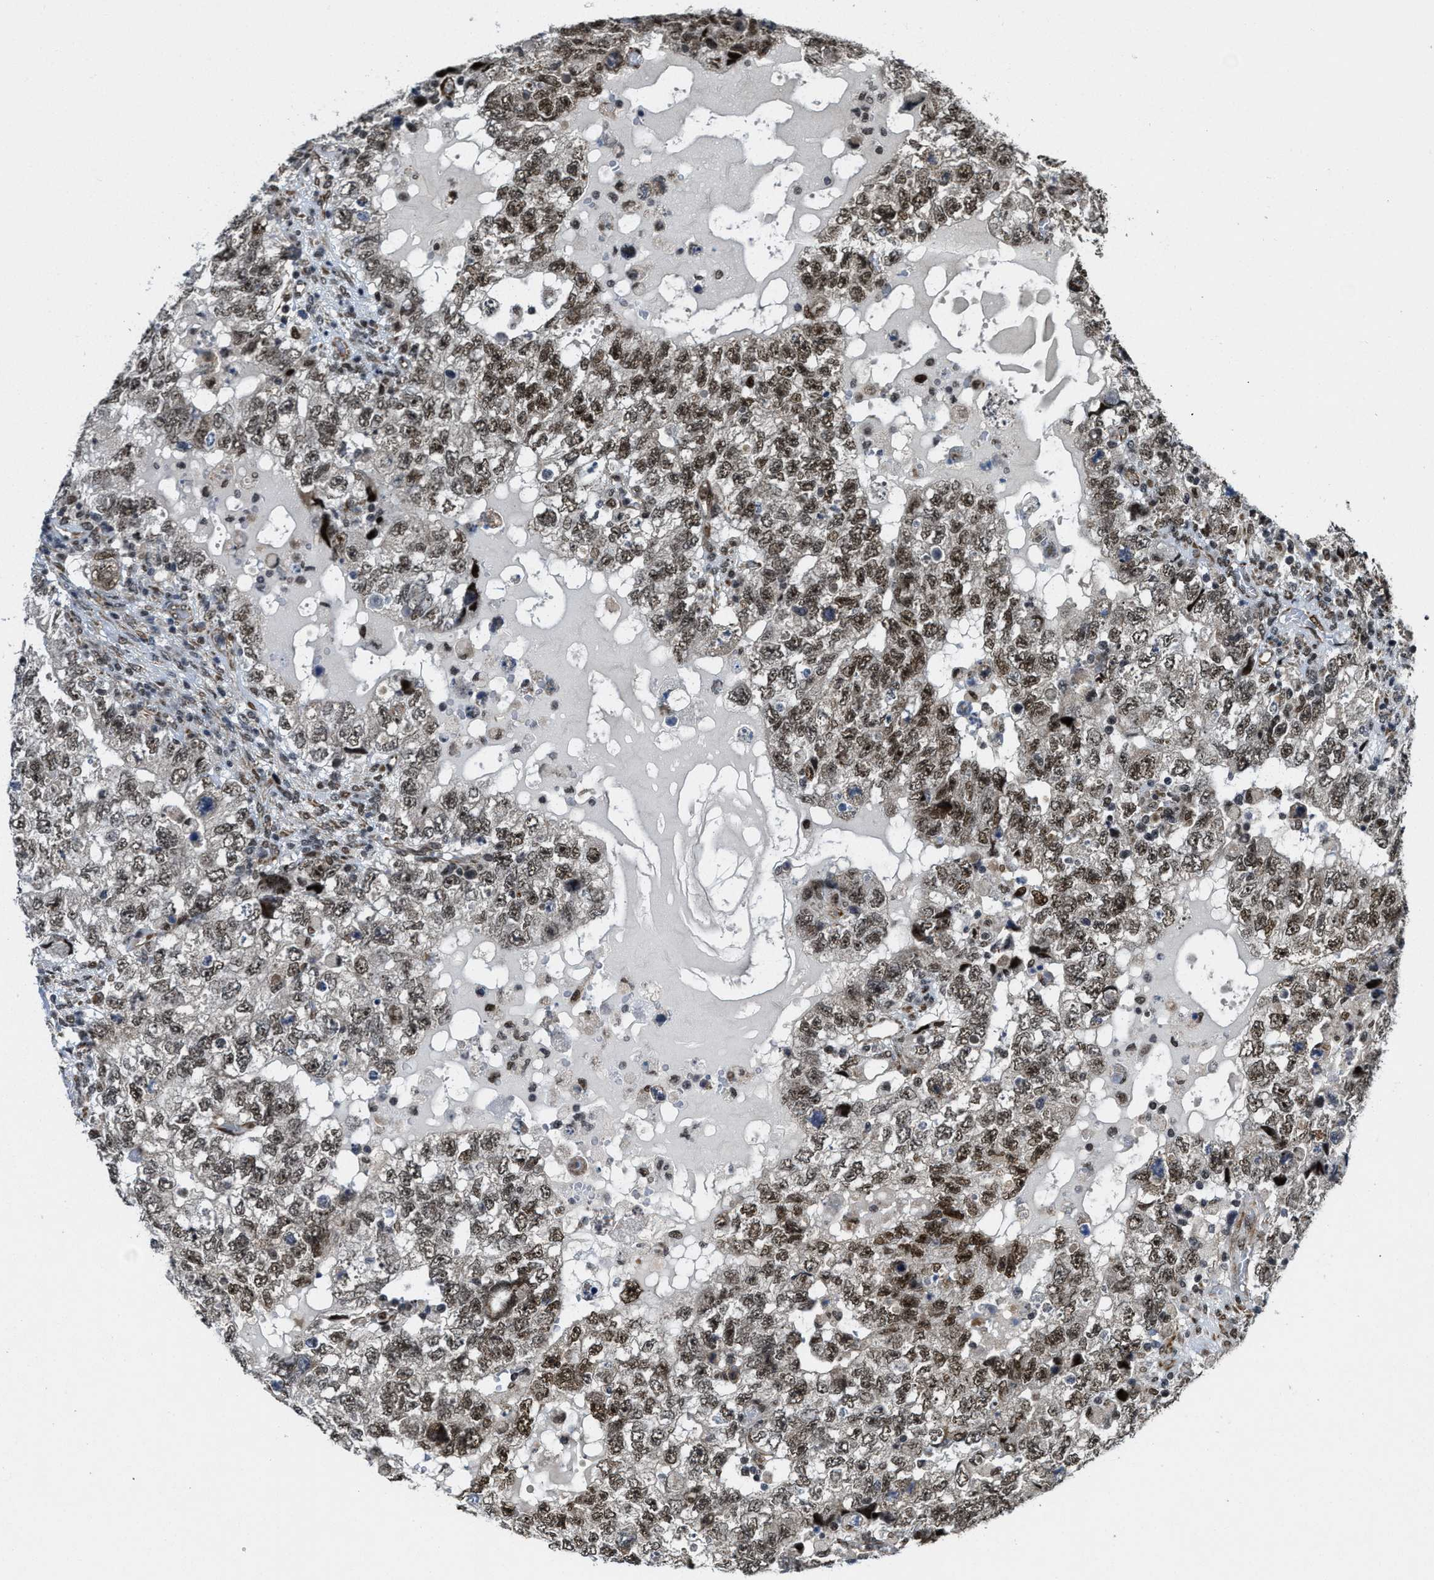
{"staining": {"intensity": "moderate", "quantity": ">75%", "location": "nuclear"}, "tissue": "testis cancer", "cell_type": "Tumor cells", "image_type": "cancer", "snomed": [{"axis": "morphology", "description": "Carcinoma, Embryonal, NOS"}, {"axis": "topography", "description": "Testis"}], "caption": "The image demonstrates staining of testis cancer (embryonal carcinoma), revealing moderate nuclear protein positivity (brown color) within tumor cells.", "gene": "ZNF250", "patient": {"sex": "male", "age": 36}}